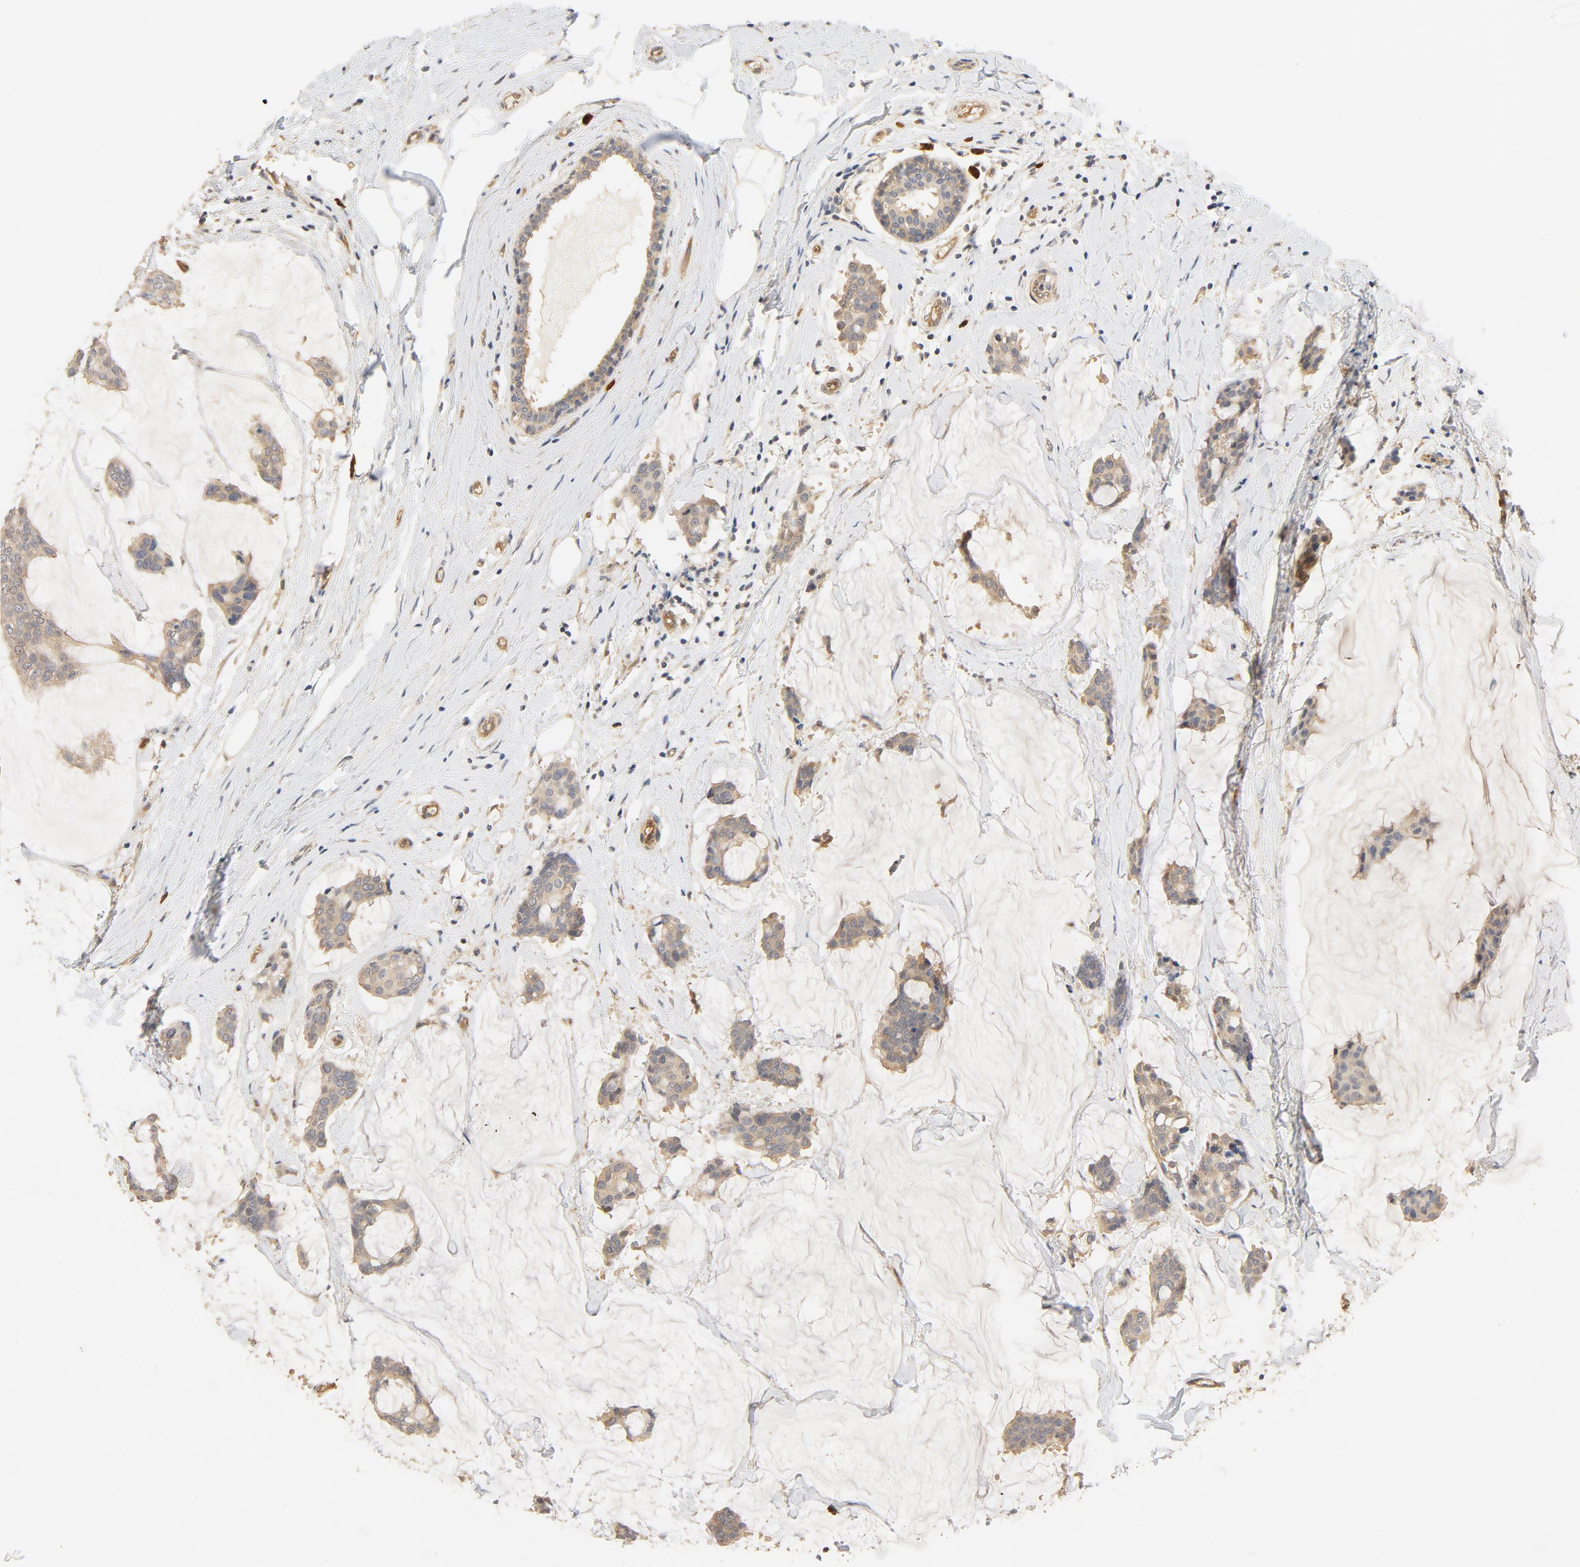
{"staining": {"intensity": "weak", "quantity": ">75%", "location": "cytoplasmic/membranous"}, "tissue": "breast cancer", "cell_type": "Tumor cells", "image_type": "cancer", "snomed": [{"axis": "morphology", "description": "Duct carcinoma"}, {"axis": "topography", "description": "Breast"}], "caption": "There is low levels of weak cytoplasmic/membranous positivity in tumor cells of breast cancer (invasive ductal carcinoma), as demonstrated by immunohistochemical staining (brown color).", "gene": "UBE2J1", "patient": {"sex": "female", "age": 93}}